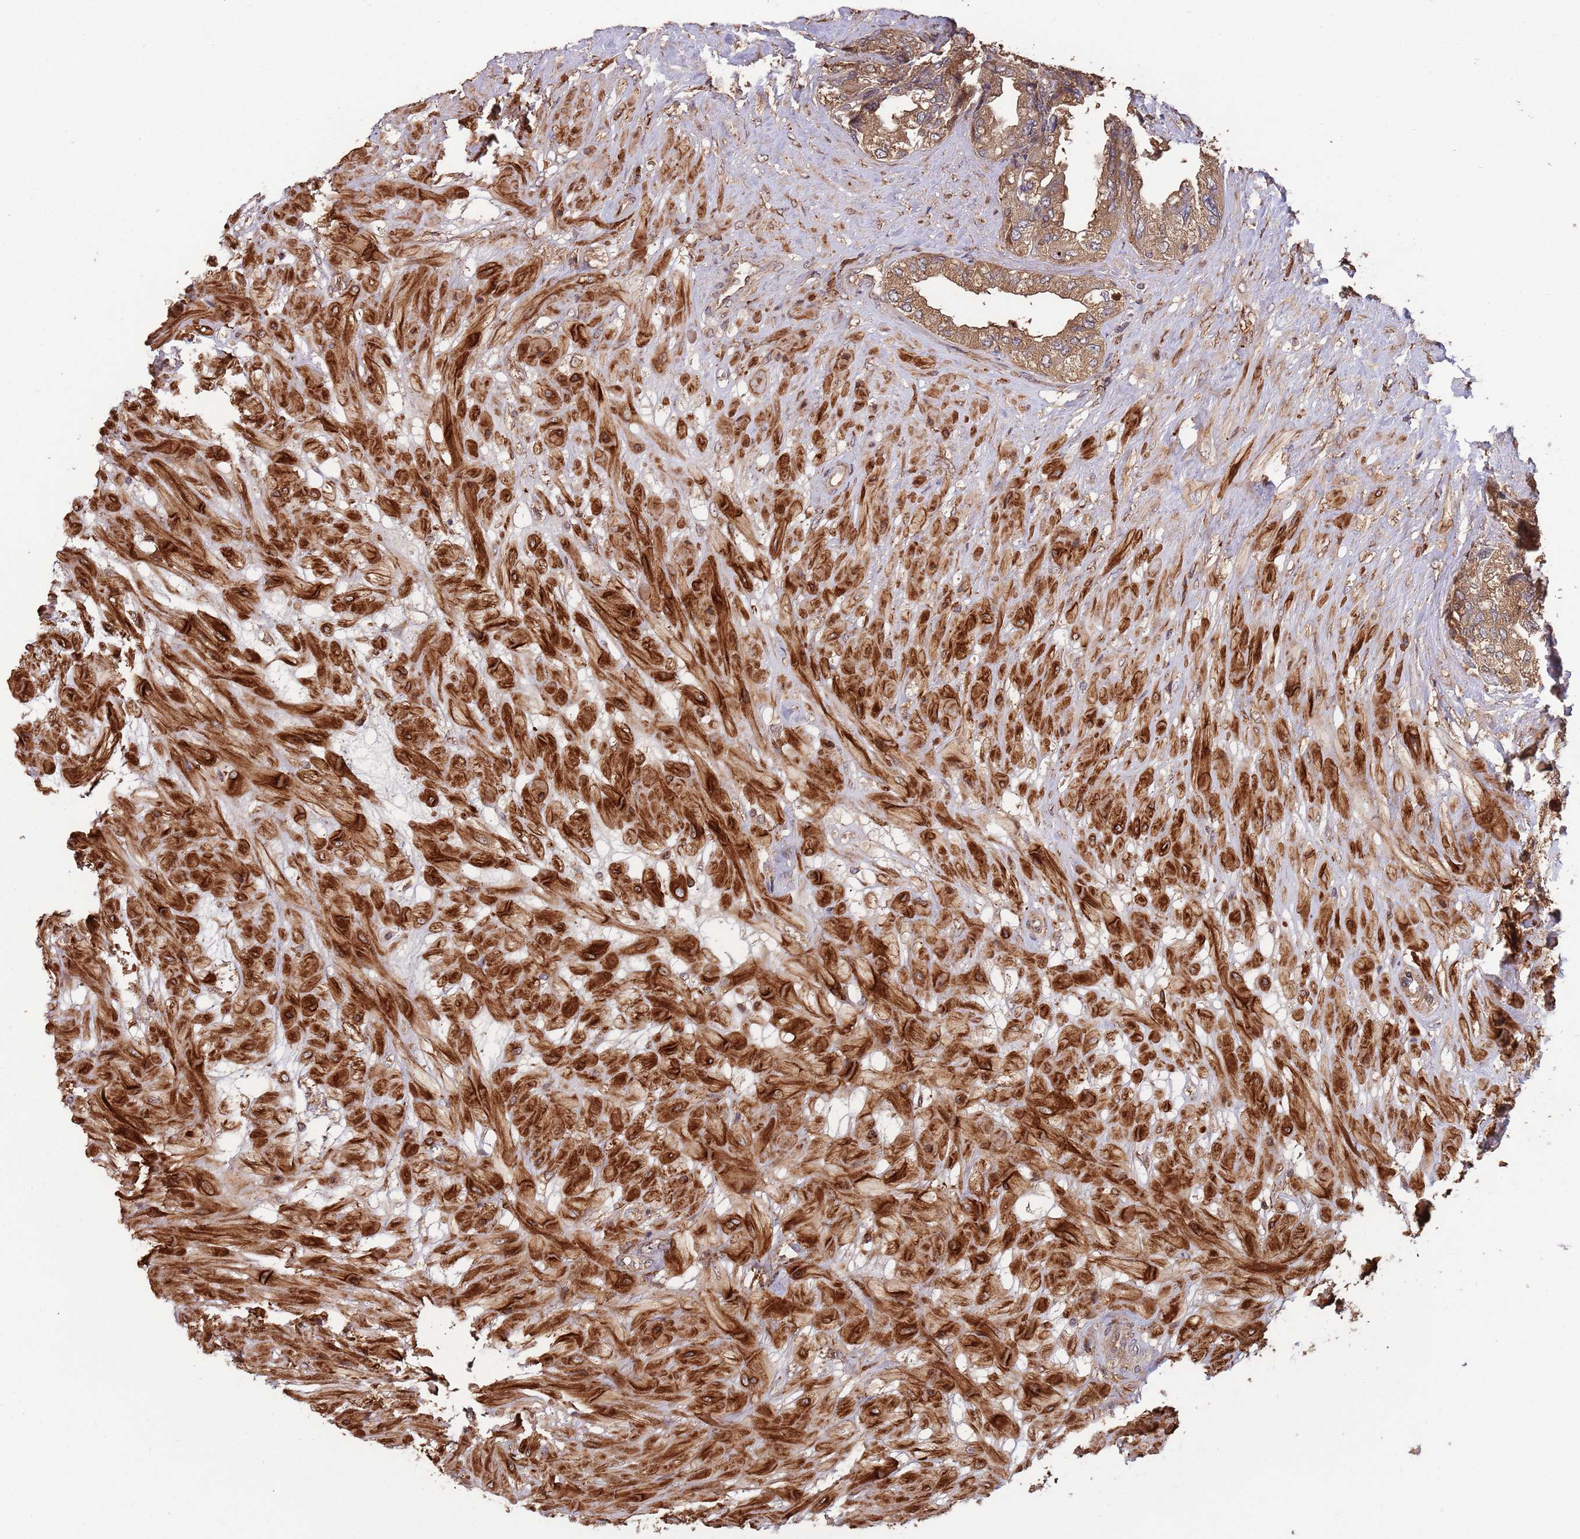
{"staining": {"intensity": "moderate", "quantity": ">75%", "location": "cytoplasmic/membranous"}, "tissue": "seminal vesicle", "cell_type": "Glandular cells", "image_type": "normal", "snomed": [{"axis": "morphology", "description": "Normal tissue, NOS"}, {"axis": "topography", "description": "Seminal veicle"}, {"axis": "topography", "description": "Peripheral nerve tissue"}], "caption": "Immunohistochemistry (IHC) (DAB (3,3'-diaminobenzidine)) staining of normal human seminal vesicle exhibits moderate cytoplasmic/membranous protein positivity in approximately >75% of glandular cells.", "gene": "ZNF428", "patient": {"sex": "male", "age": 60}}